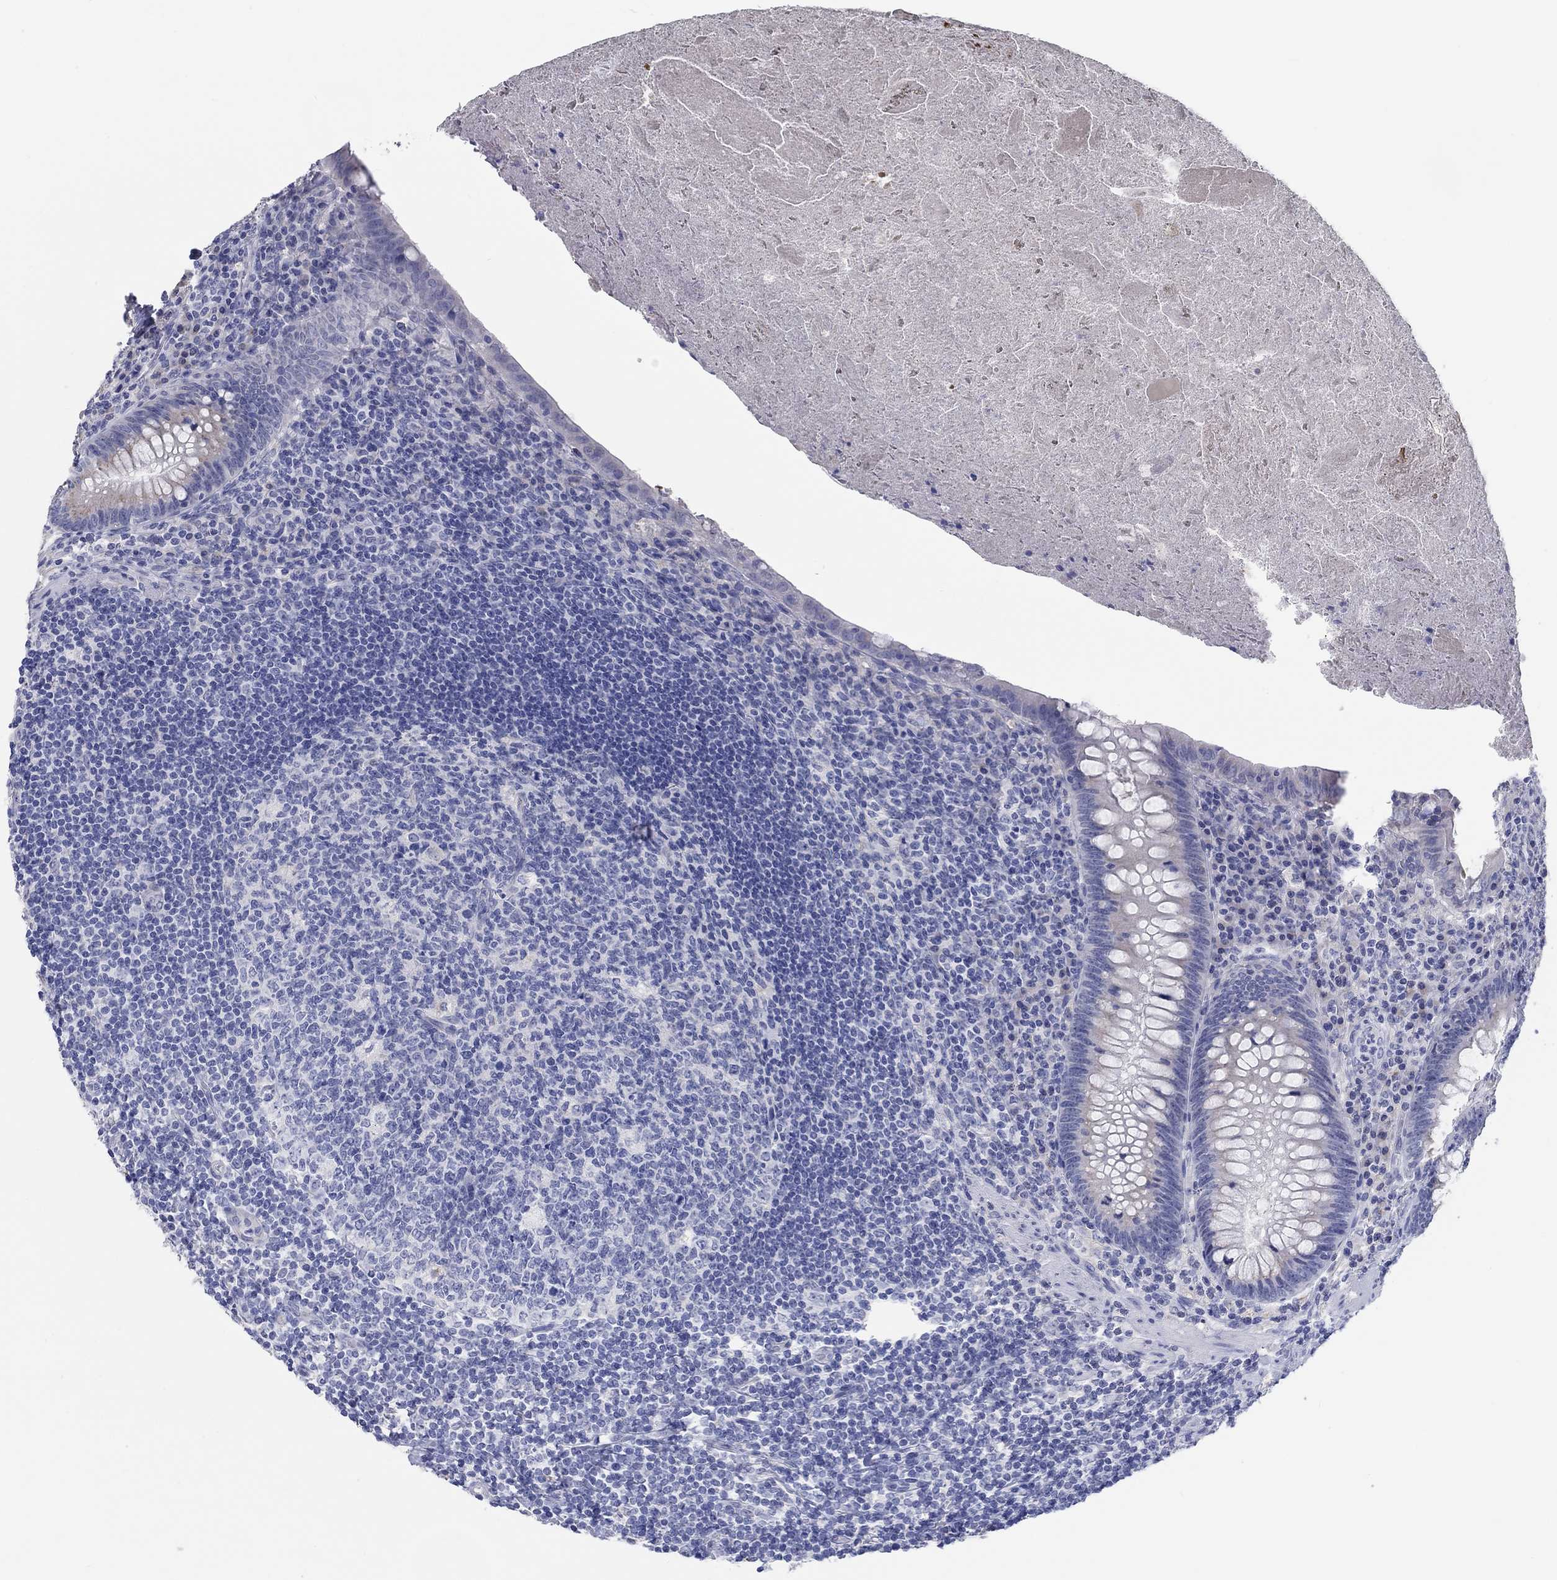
{"staining": {"intensity": "negative", "quantity": "none", "location": "none"}, "tissue": "appendix", "cell_type": "Glandular cells", "image_type": "normal", "snomed": [{"axis": "morphology", "description": "Normal tissue, NOS"}, {"axis": "topography", "description": "Appendix"}], "caption": "The histopathology image shows no significant positivity in glandular cells of appendix.", "gene": "LRRC4C", "patient": {"sex": "male", "age": 47}}